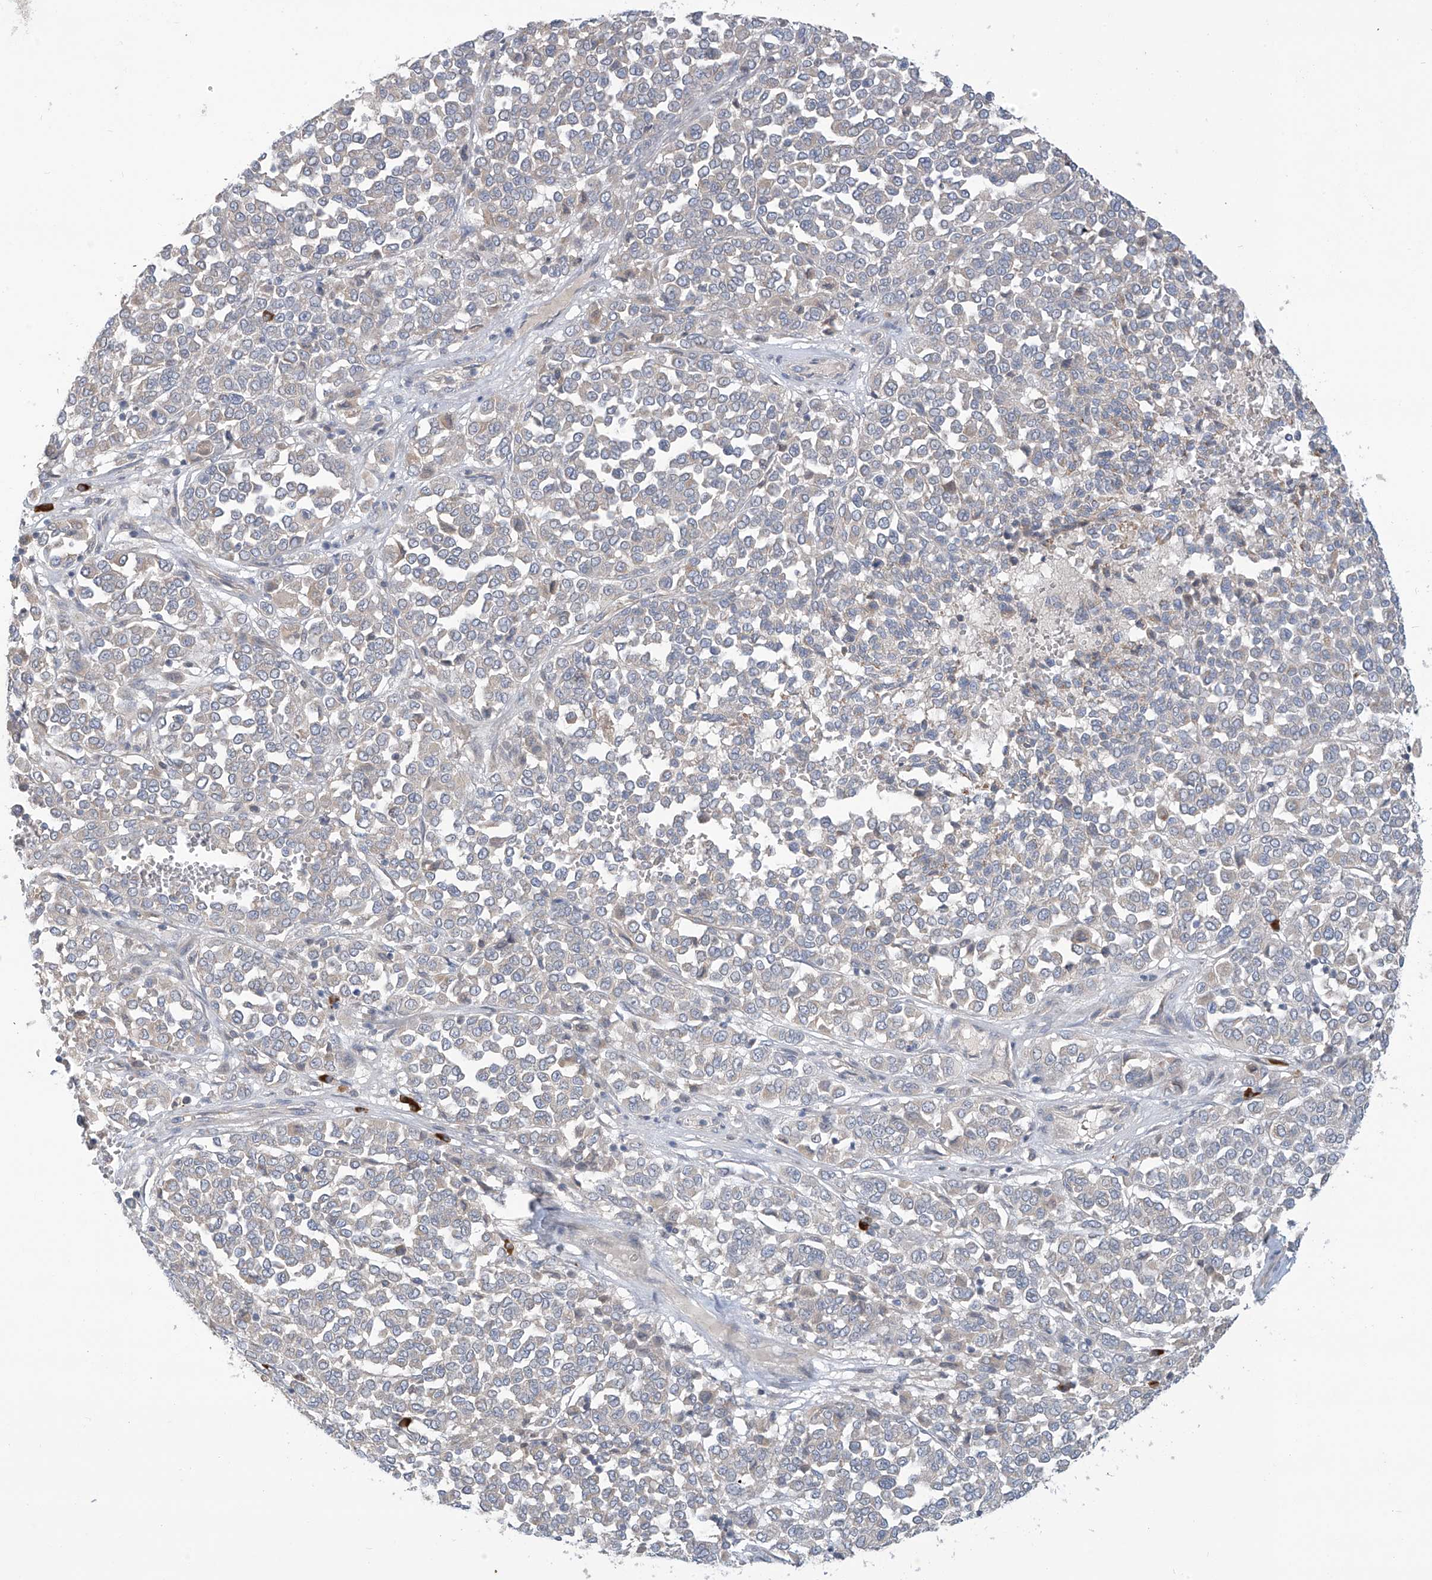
{"staining": {"intensity": "negative", "quantity": "none", "location": "none"}, "tissue": "melanoma", "cell_type": "Tumor cells", "image_type": "cancer", "snomed": [{"axis": "morphology", "description": "Malignant melanoma, Metastatic site"}, {"axis": "topography", "description": "Pancreas"}], "caption": "Immunohistochemical staining of melanoma shows no significant expression in tumor cells. (DAB immunohistochemistry (IHC) visualized using brightfield microscopy, high magnification).", "gene": "SCGB1D2", "patient": {"sex": "female", "age": 30}}